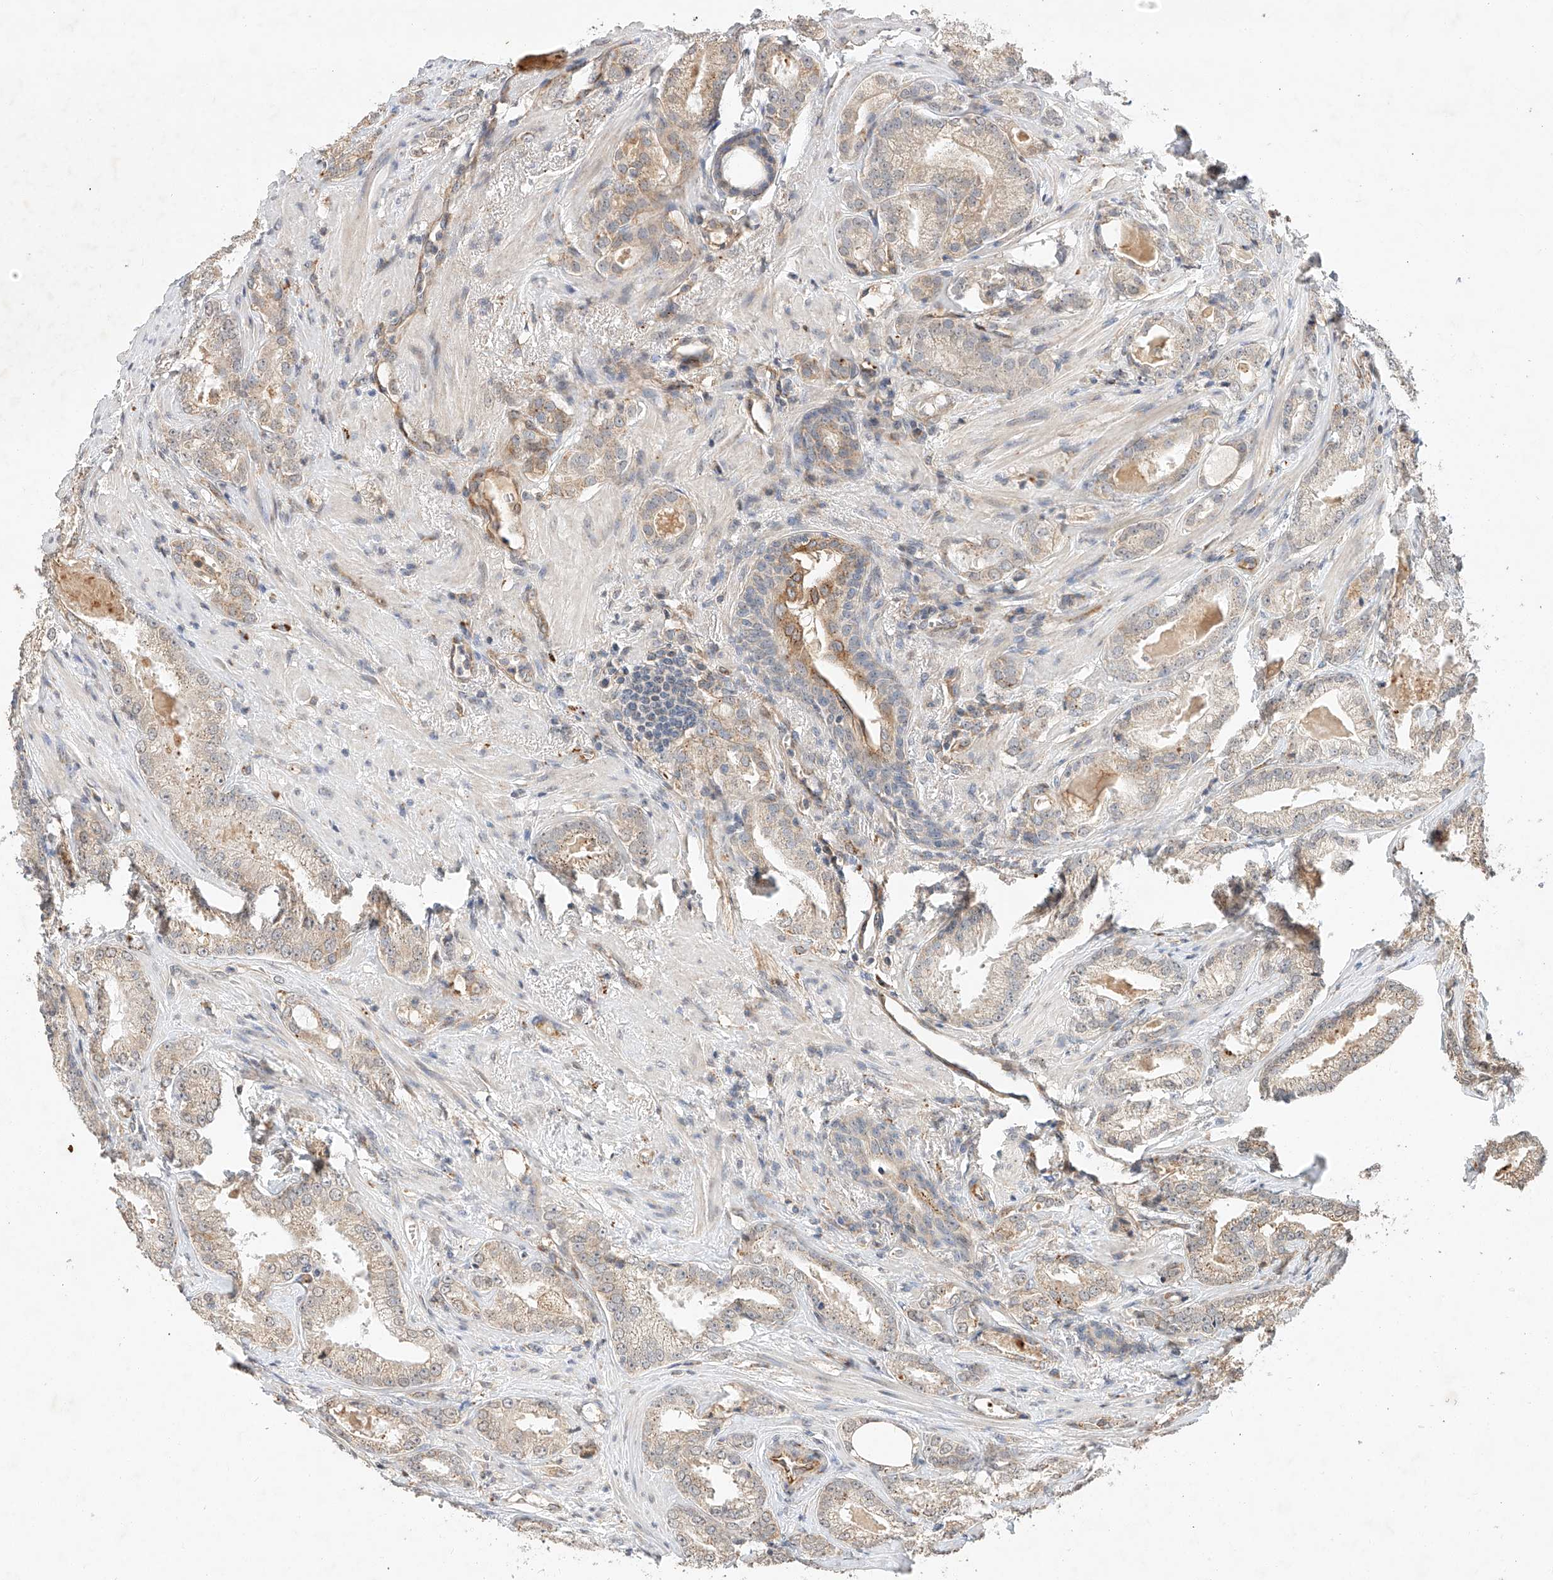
{"staining": {"intensity": "weak", "quantity": "<25%", "location": "cytoplasmic/membranous"}, "tissue": "prostate cancer", "cell_type": "Tumor cells", "image_type": "cancer", "snomed": [{"axis": "morphology", "description": "Normal morphology"}, {"axis": "morphology", "description": "Adenocarcinoma, Low grade"}, {"axis": "topography", "description": "Prostate"}], "caption": "DAB (3,3'-diaminobenzidine) immunohistochemical staining of human prostate cancer (adenocarcinoma (low-grade)) shows no significant positivity in tumor cells.", "gene": "SUSD6", "patient": {"sex": "male", "age": 72}}